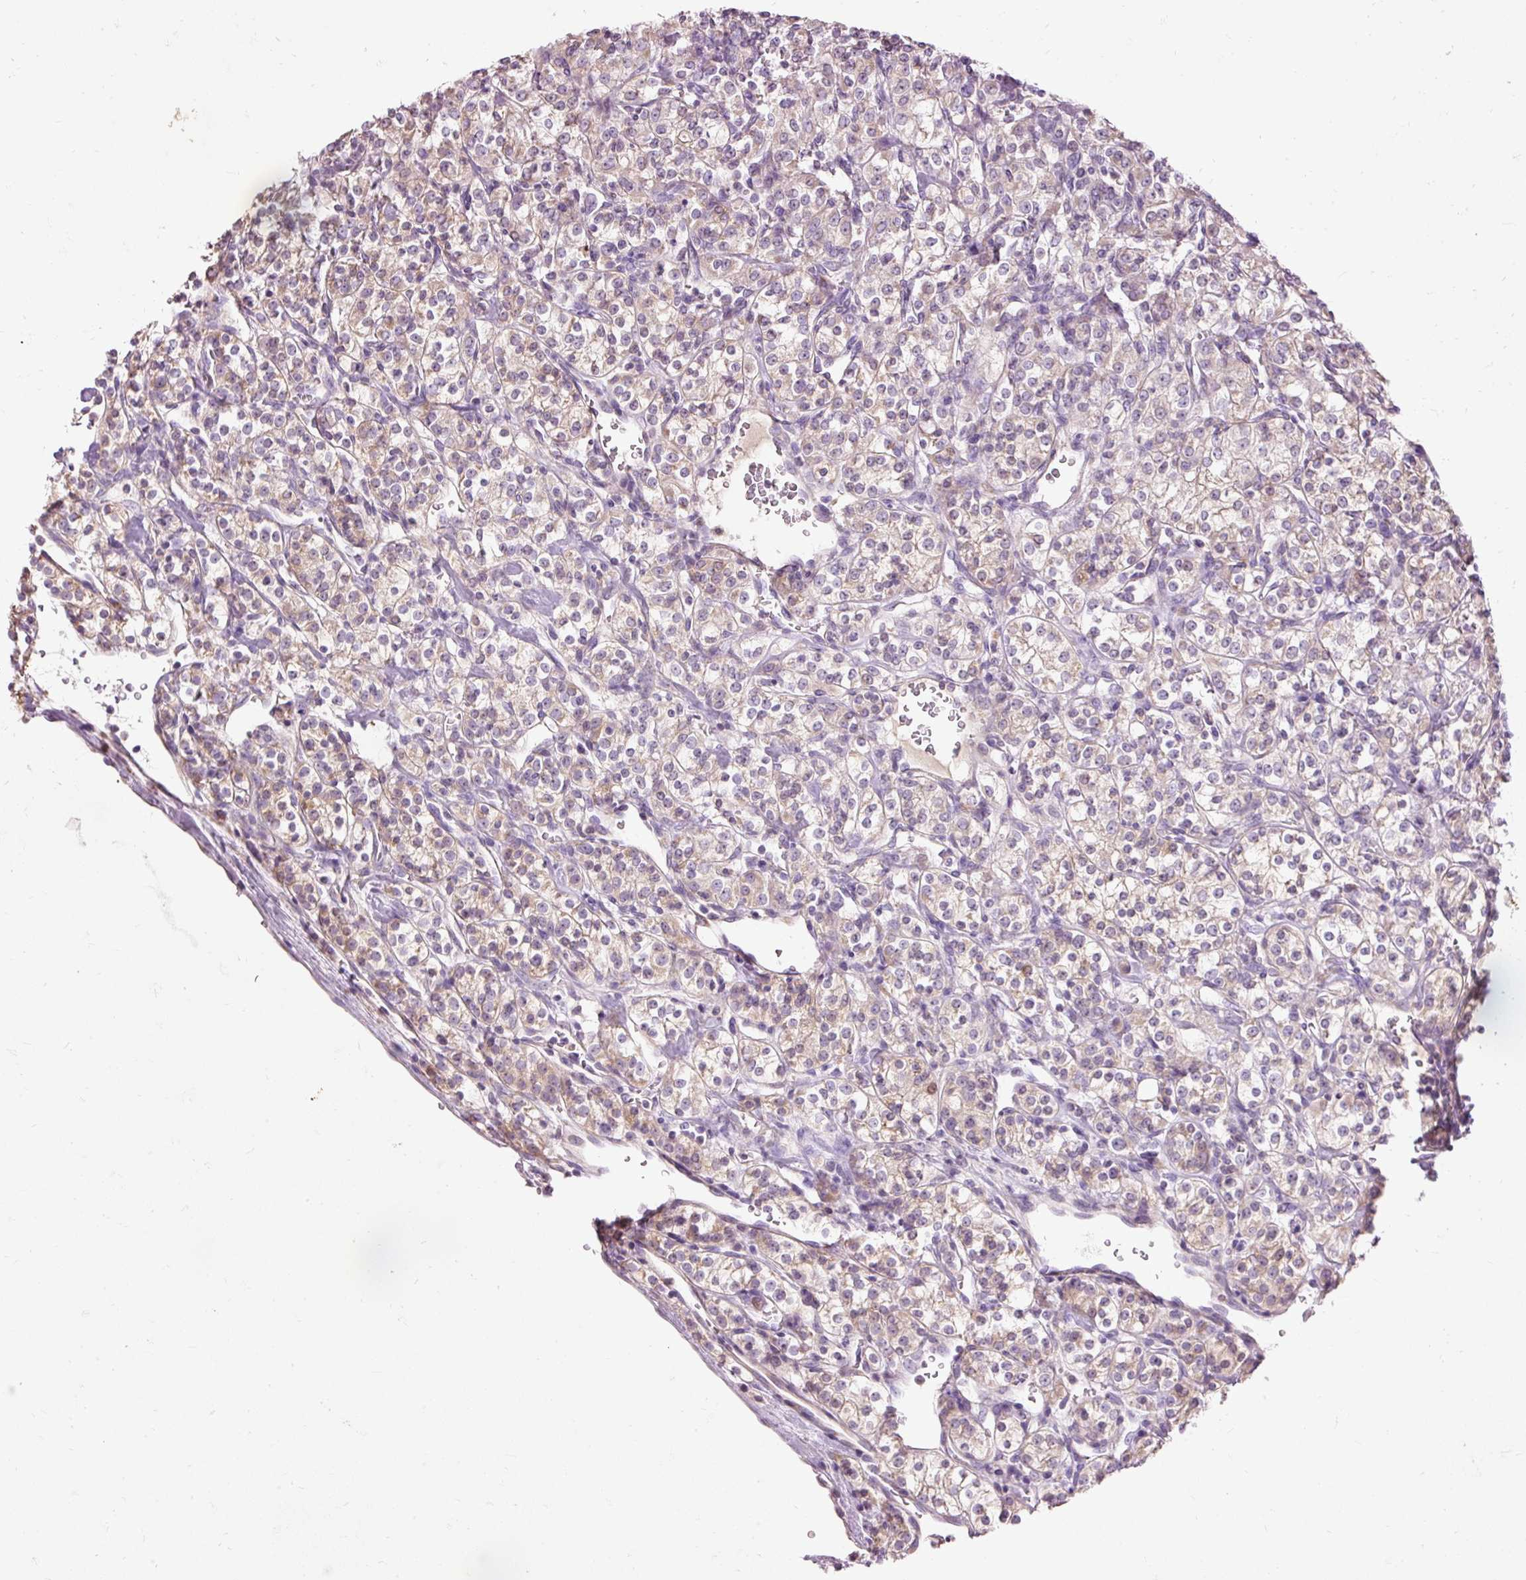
{"staining": {"intensity": "weak", "quantity": "25%-75%", "location": "cytoplasmic/membranous"}, "tissue": "renal cancer", "cell_type": "Tumor cells", "image_type": "cancer", "snomed": [{"axis": "morphology", "description": "Adenocarcinoma, NOS"}, {"axis": "topography", "description": "Kidney"}], "caption": "Protein staining by immunohistochemistry demonstrates weak cytoplasmic/membranous positivity in approximately 25%-75% of tumor cells in renal cancer (adenocarcinoma). (brown staining indicates protein expression, while blue staining denotes nuclei).", "gene": "PRDX5", "patient": {"sex": "male", "age": 77}}